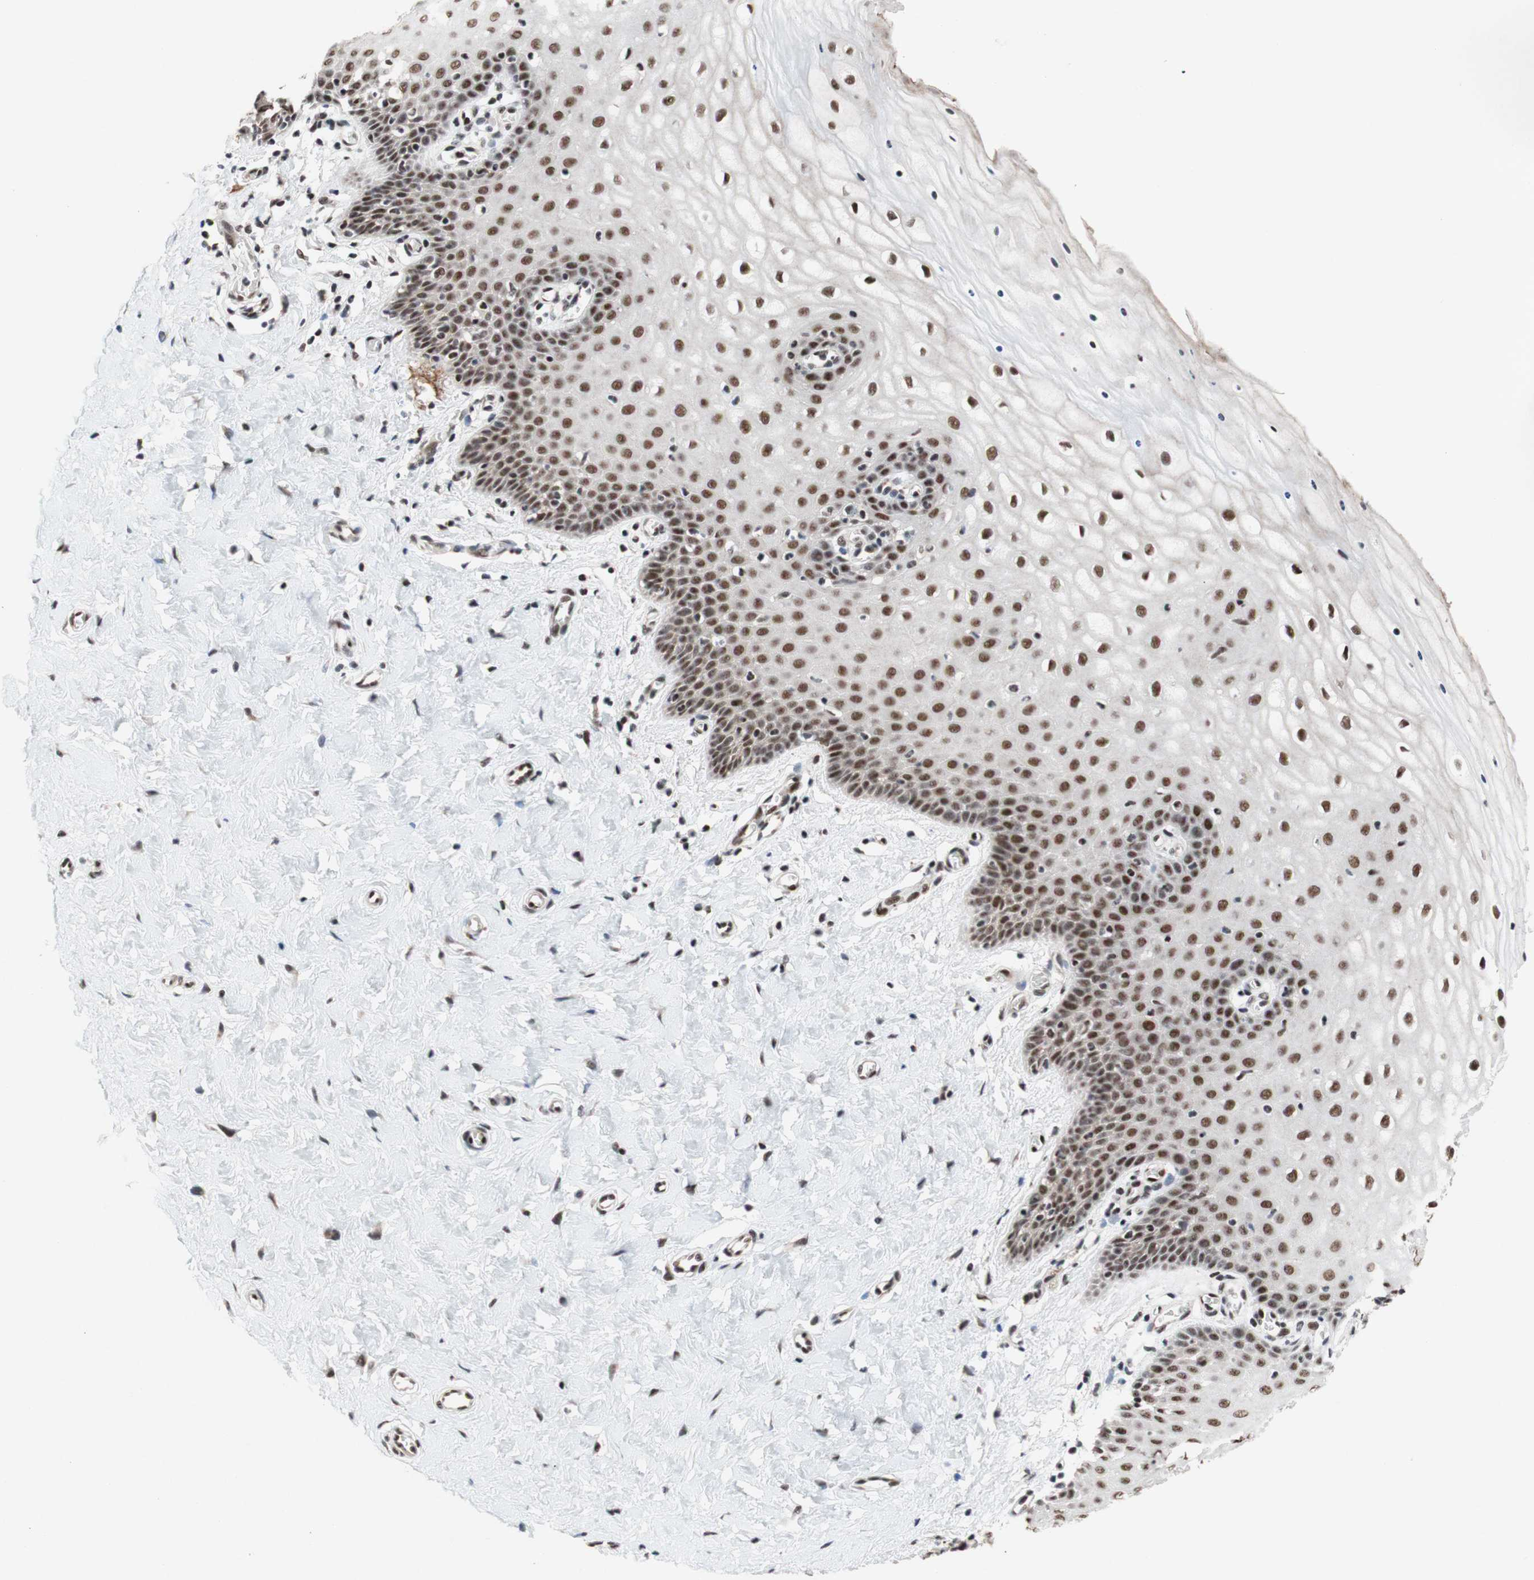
{"staining": {"intensity": "strong", "quantity": ">75%", "location": "nuclear"}, "tissue": "cervix", "cell_type": "Glandular cells", "image_type": "normal", "snomed": [{"axis": "morphology", "description": "Normal tissue, NOS"}, {"axis": "topography", "description": "Cervix"}], "caption": "Immunohistochemical staining of normal cervix shows strong nuclear protein staining in about >75% of glandular cells. The protein is shown in brown color, while the nuclei are stained blue.", "gene": "TLE1", "patient": {"sex": "female", "age": 55}}